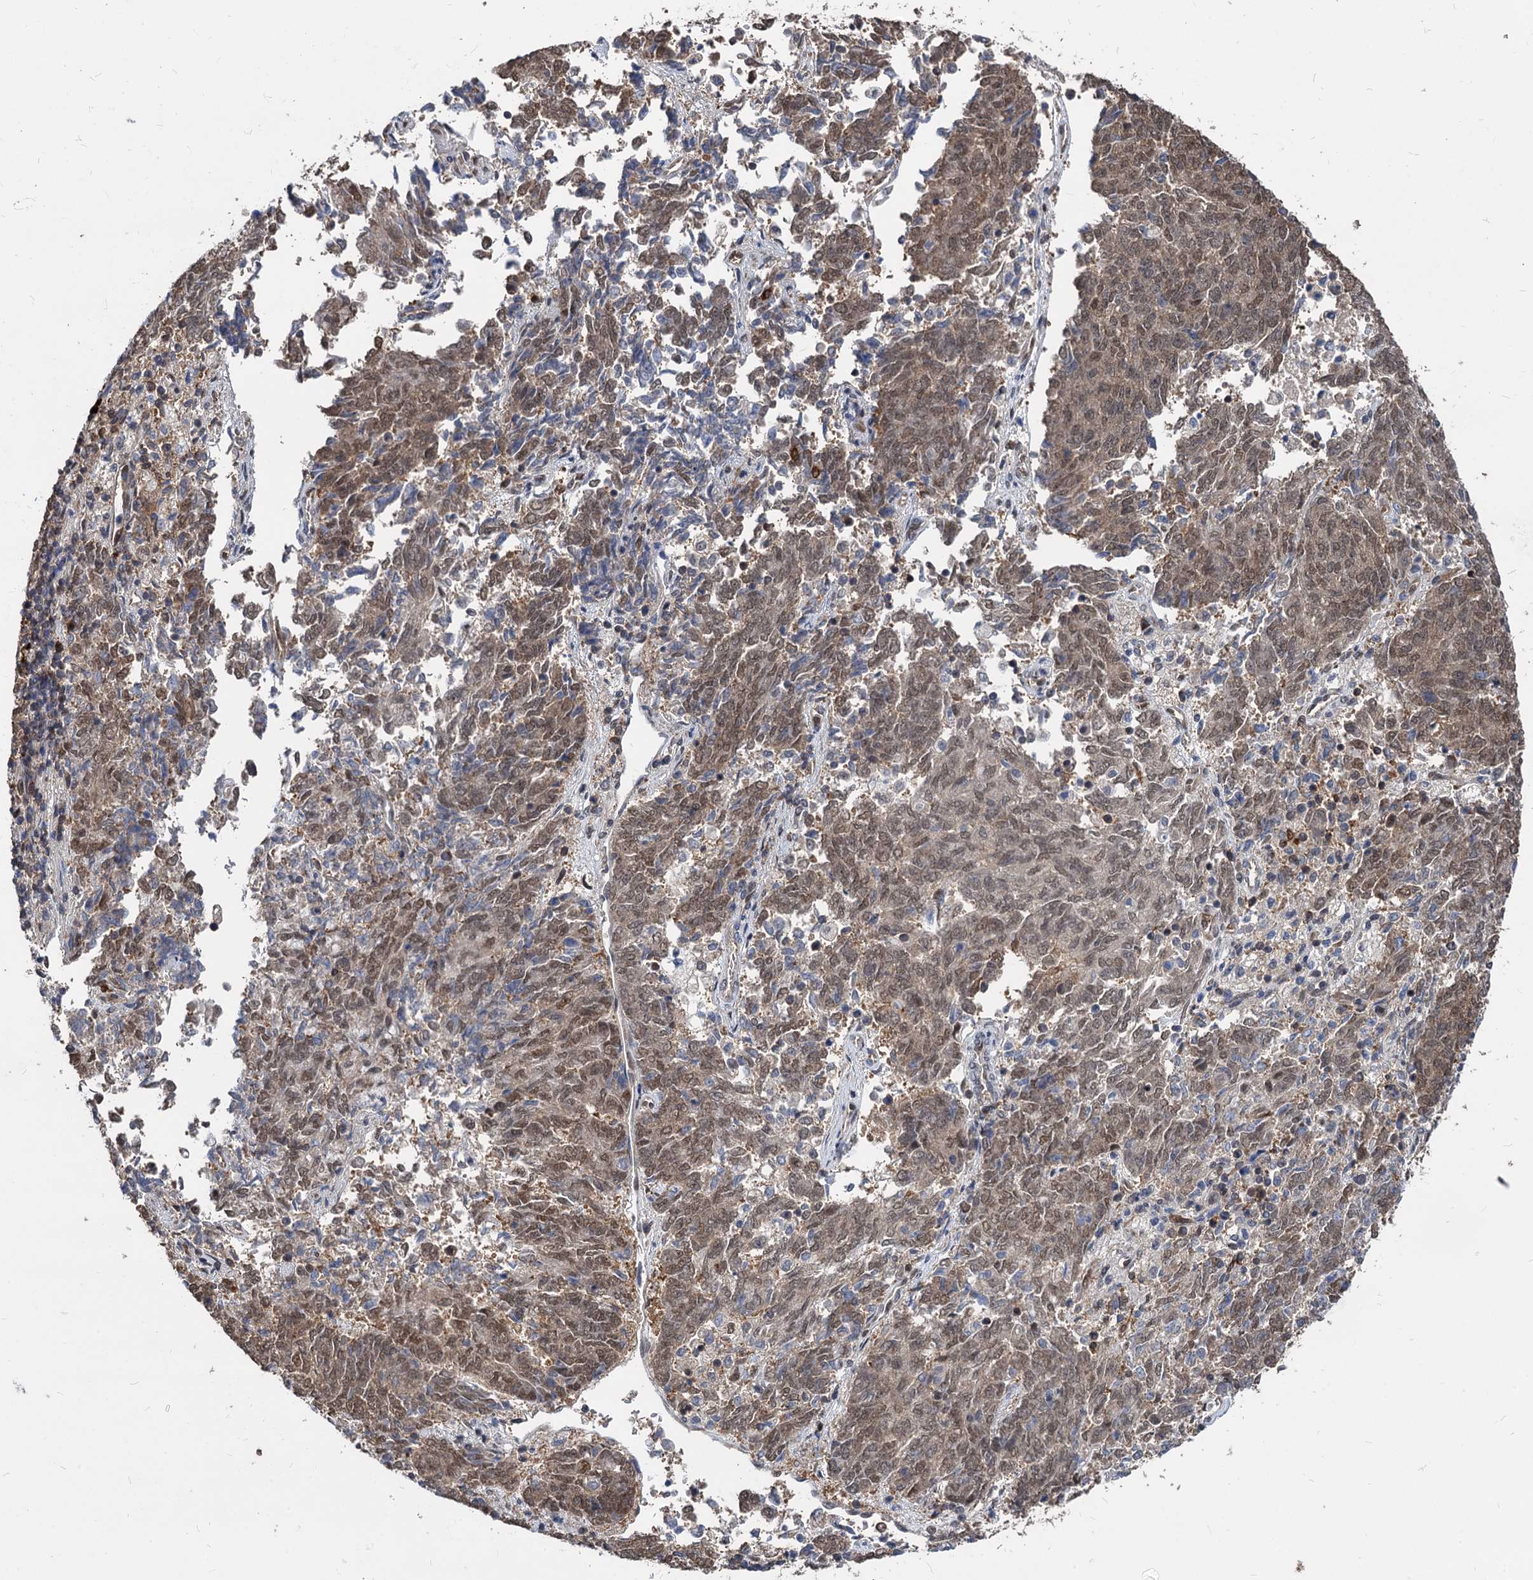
{"staining": {"intensity": "moderate", "quantity": "25%-75%", "location": "nuclear"}, "tissue": "endometrial cancer", "cell_type": "Tumor cells", "image_type": "cancer", "snomed": [{"axis": "morphology", "description": "Adenocarcinoma, NOS"}, {"axis": "topography", "description": "Endometrium"}], "caption": "Protein staining demonstrates moderate nuclear expression in about 25%-75% of tumor cells in adenocarcinoma (endometrial).", "gene": "PSMD4", "patient": {"sex": "female", "age": 80}}